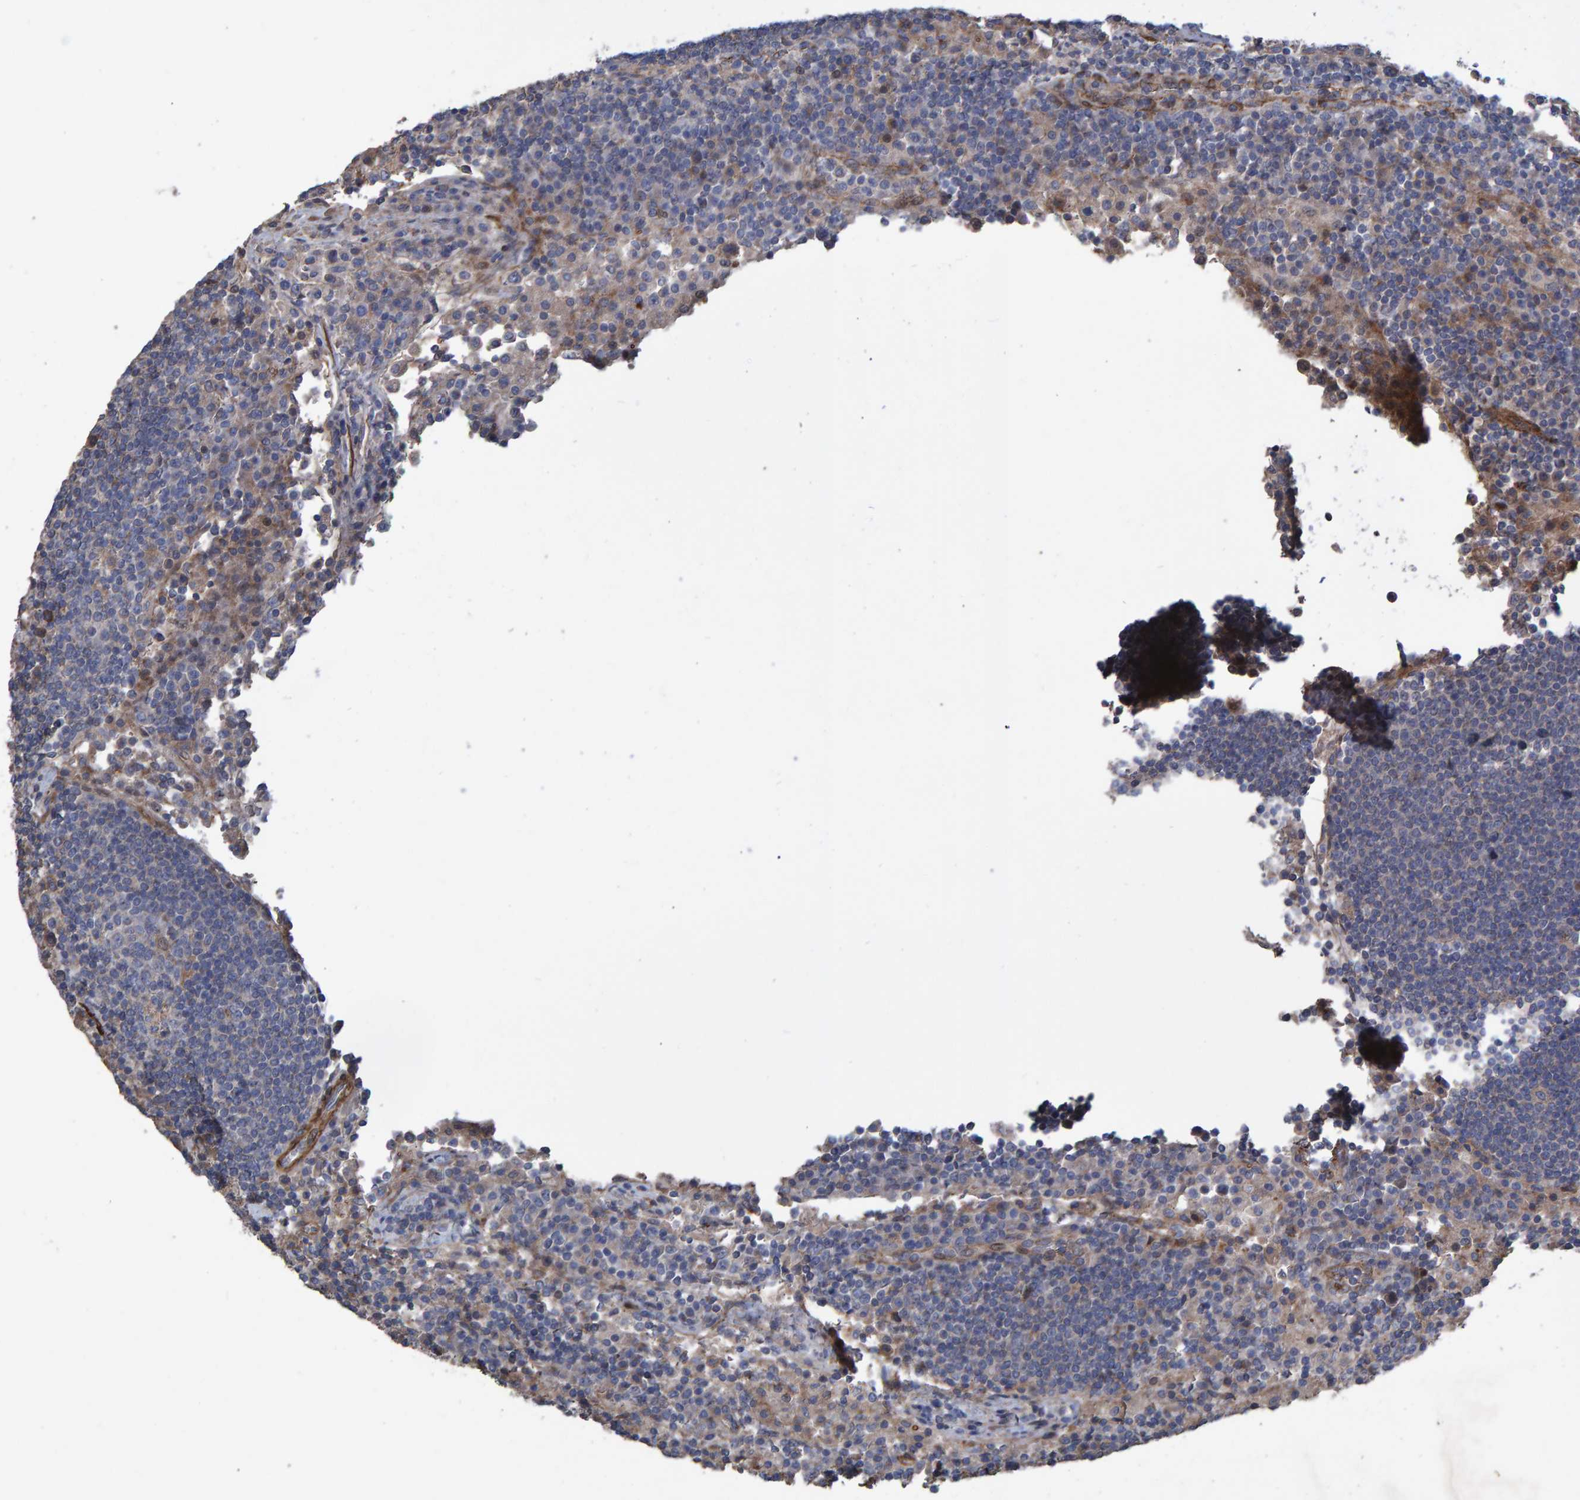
{"staining": {"intensity": "negative", "quantity": "none", "location": "none"}, "tissue": "lymph node", "cell_type": "Germinal center cells", "image_type": "normal", "snomed": [{"axis": "morphology", "description": "Normal tissue, NOS"}, {"axis": "topography", "description": "Lymph node"}], "caption": "The immunohistochemistry (IHC) image has no significant staining in germinal center cells of lymph node.", "gene": "SLIT2", "patient": {"sex": "female", "age": 53}}